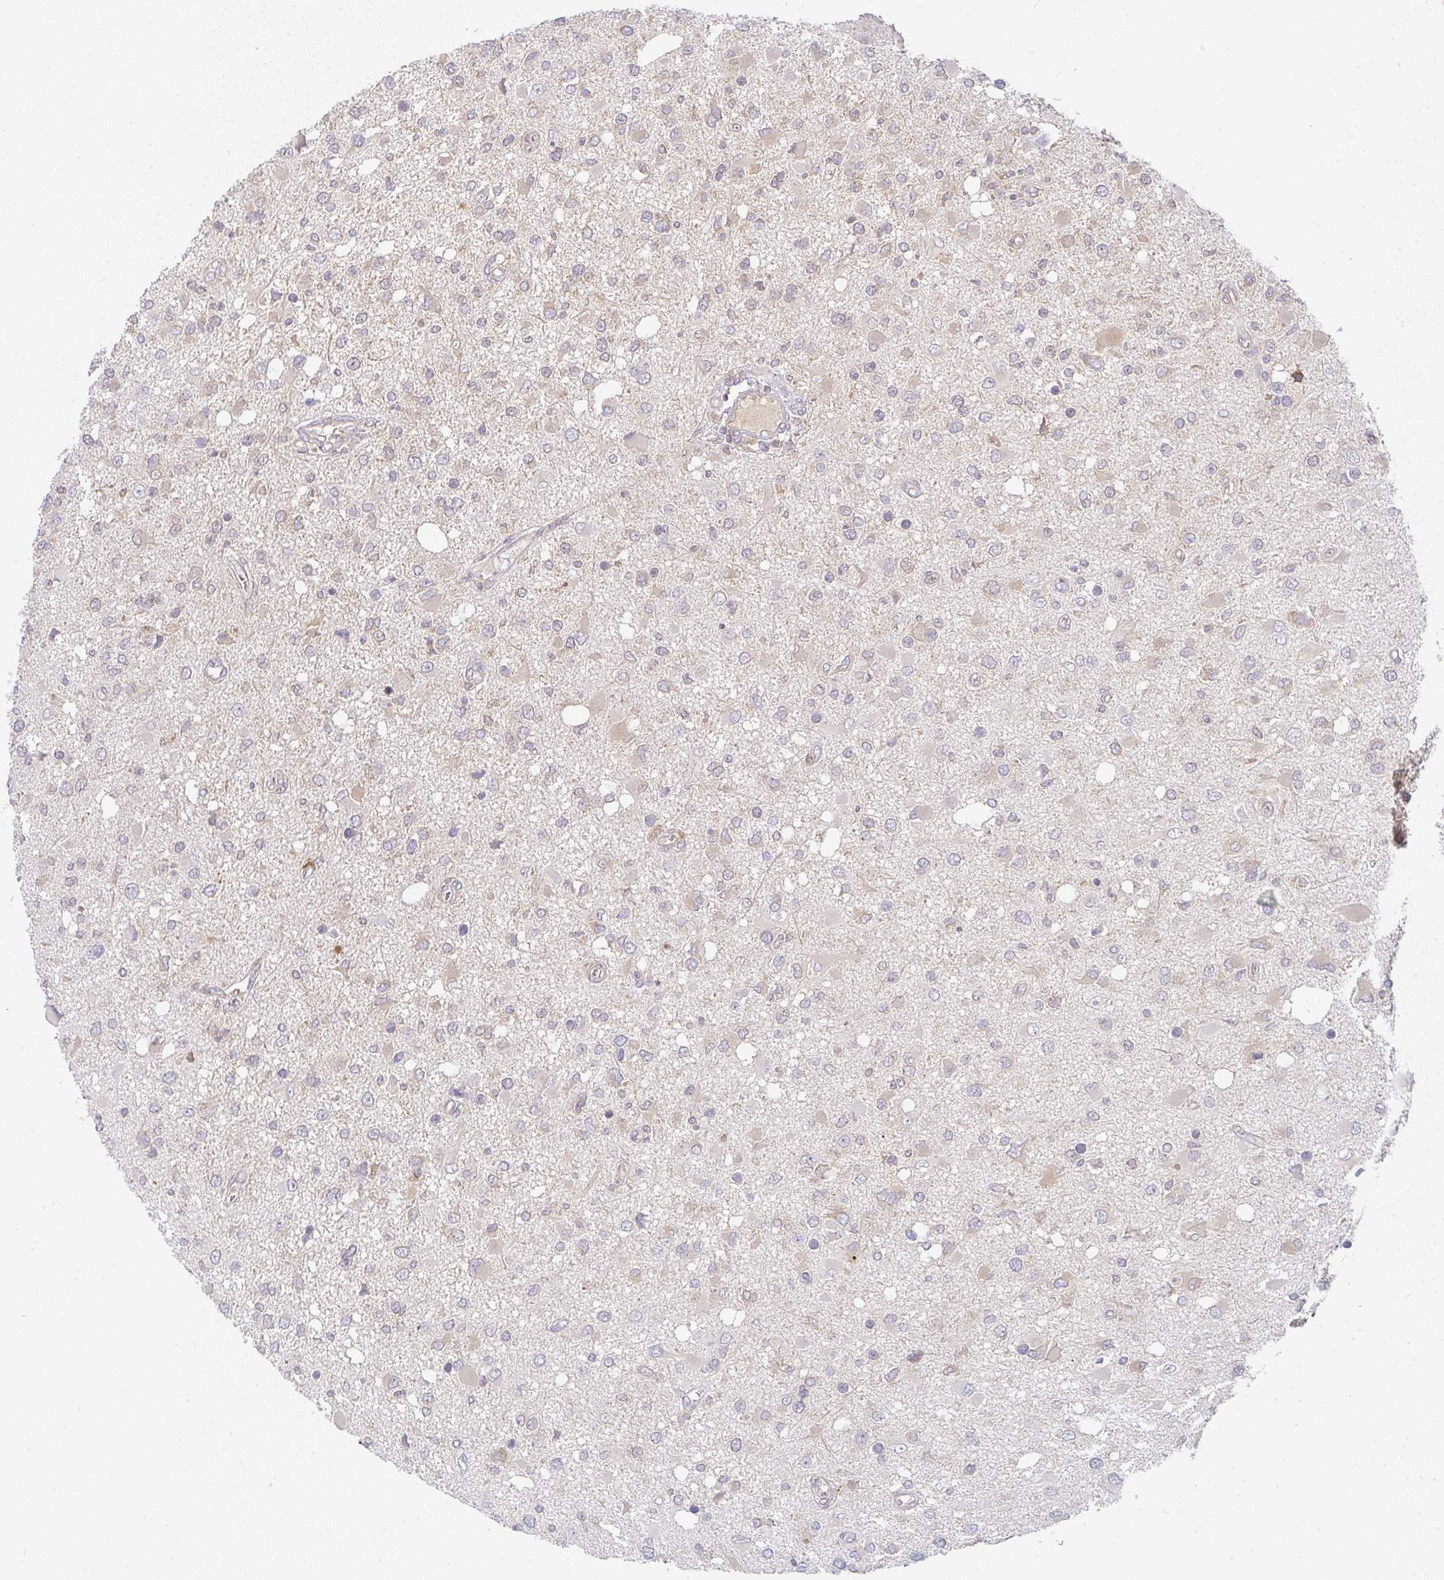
{"staining": {"intensity": "weak", "quantity": "<25%", "location": "cytoplasmic/membranous"}, "tissue": "glioma", "cell_type": "Tumor cells", "image_type": "cancer", "snomed": [{"axis": "morphology", "description": "Glioma, malignant, High grade"}, {"axis": "topography", "description": "Brain"}], "caption": "Photomicrograph shows no significant protein positivity in tumor cells of malignant glioma (high-grade).", "gene": "DERL2", "patient": {"sex": "male", "age": 53}}